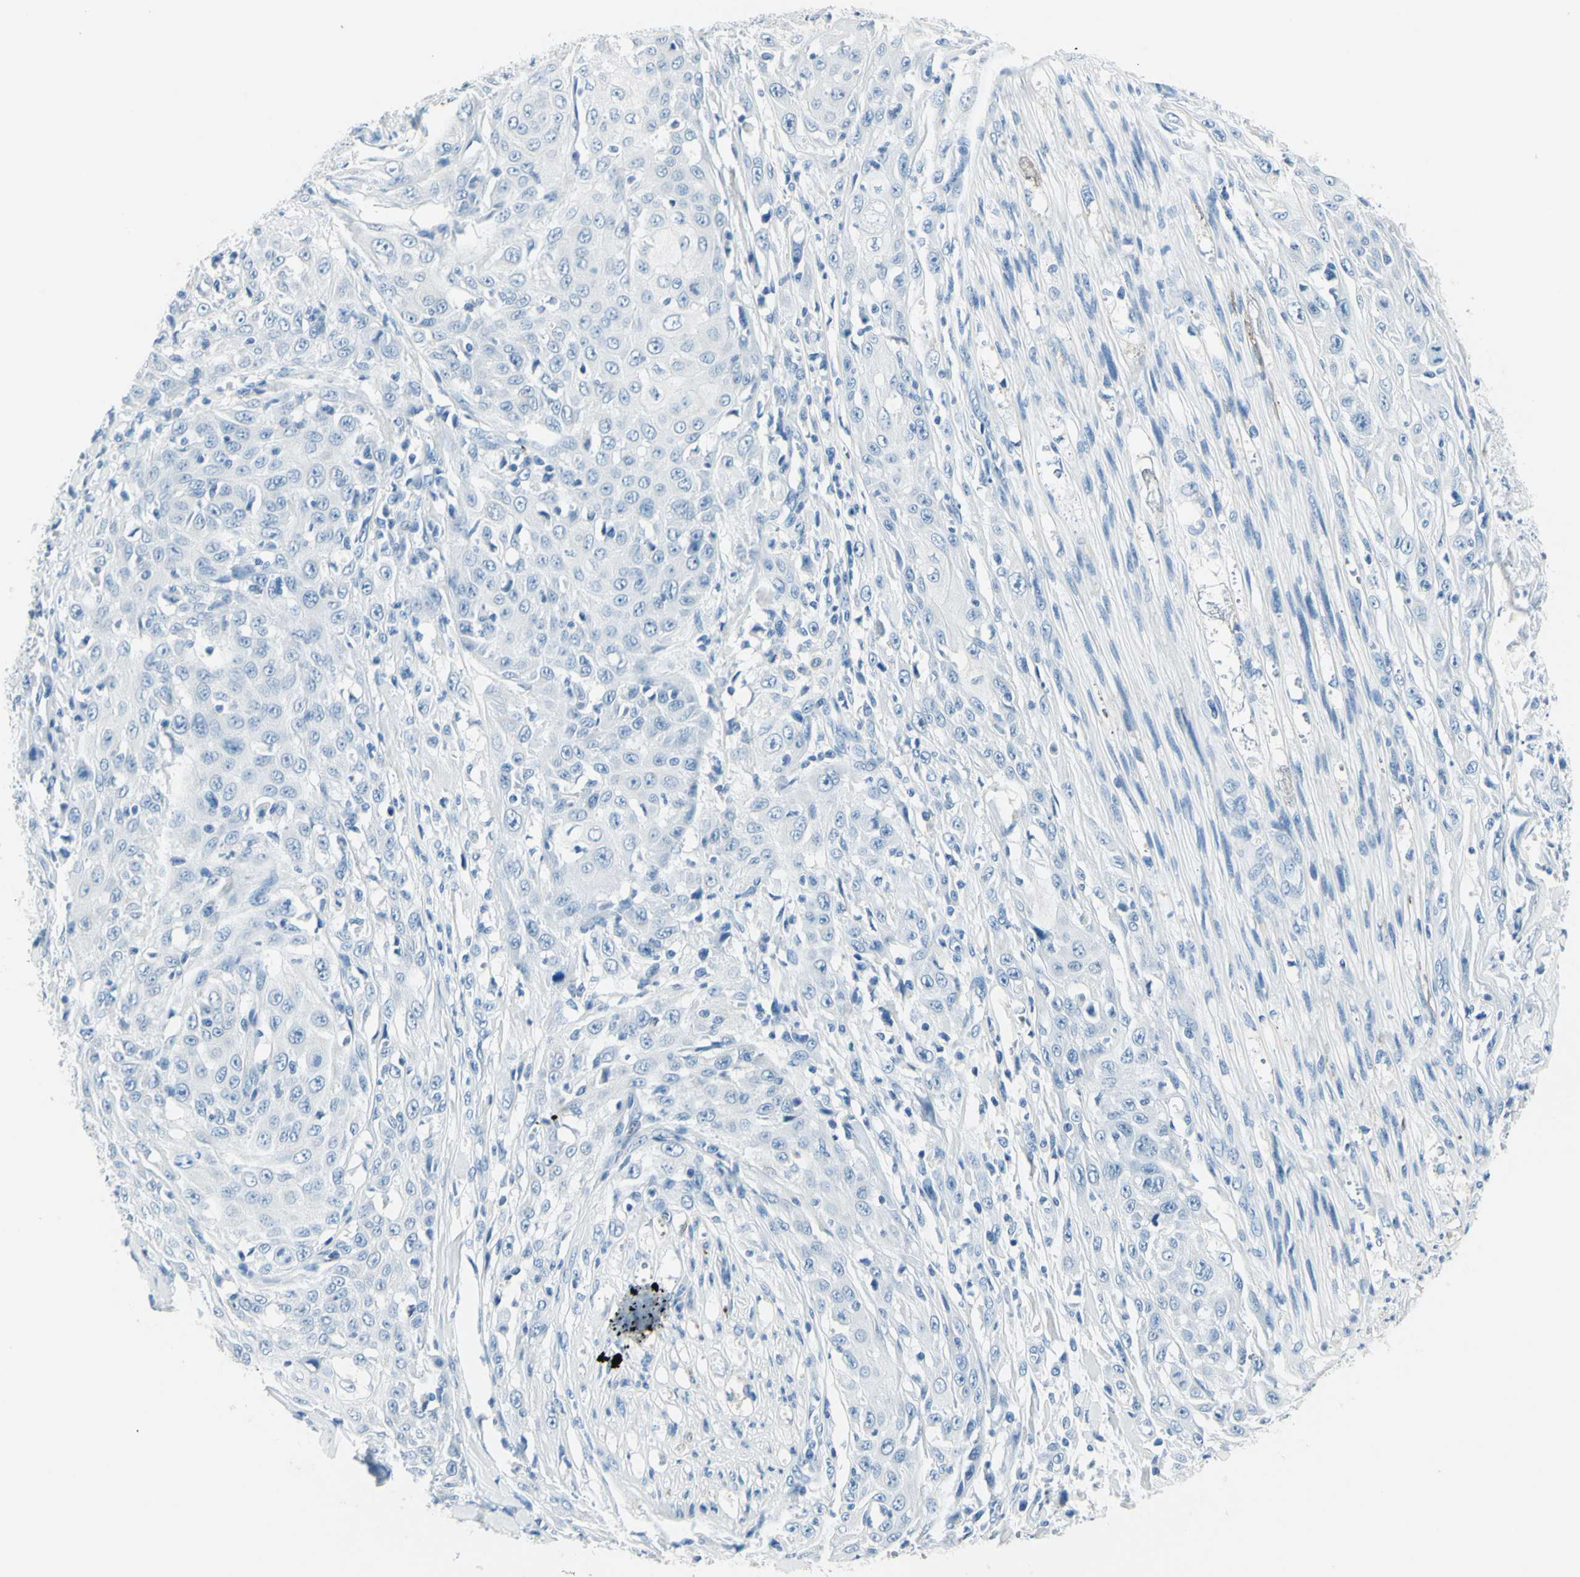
{"staining": {"intensity": "negative", "quantity": "none", "location": "none"}, "tissue": "skin cancer", "cell_type": "Tumor cells", "image_type": "cancer", "snomed": [{"axis": "morphology", "description": "Squamous cell carcinoma, NOS"}, {"axis": "morphology", "description": "Squamous cell carcinoma, metastatic, NOS"}, {"axis": "topography", "description": "Skin"}, {"axis": "topography", "description": "Lymph node"}], "caption": "Tumor cells are negative for protein expression in human skin cancer (squamous cell carcinoma).", "gene": "CDH15", "patient": {"sex": "male", "age": 75}}